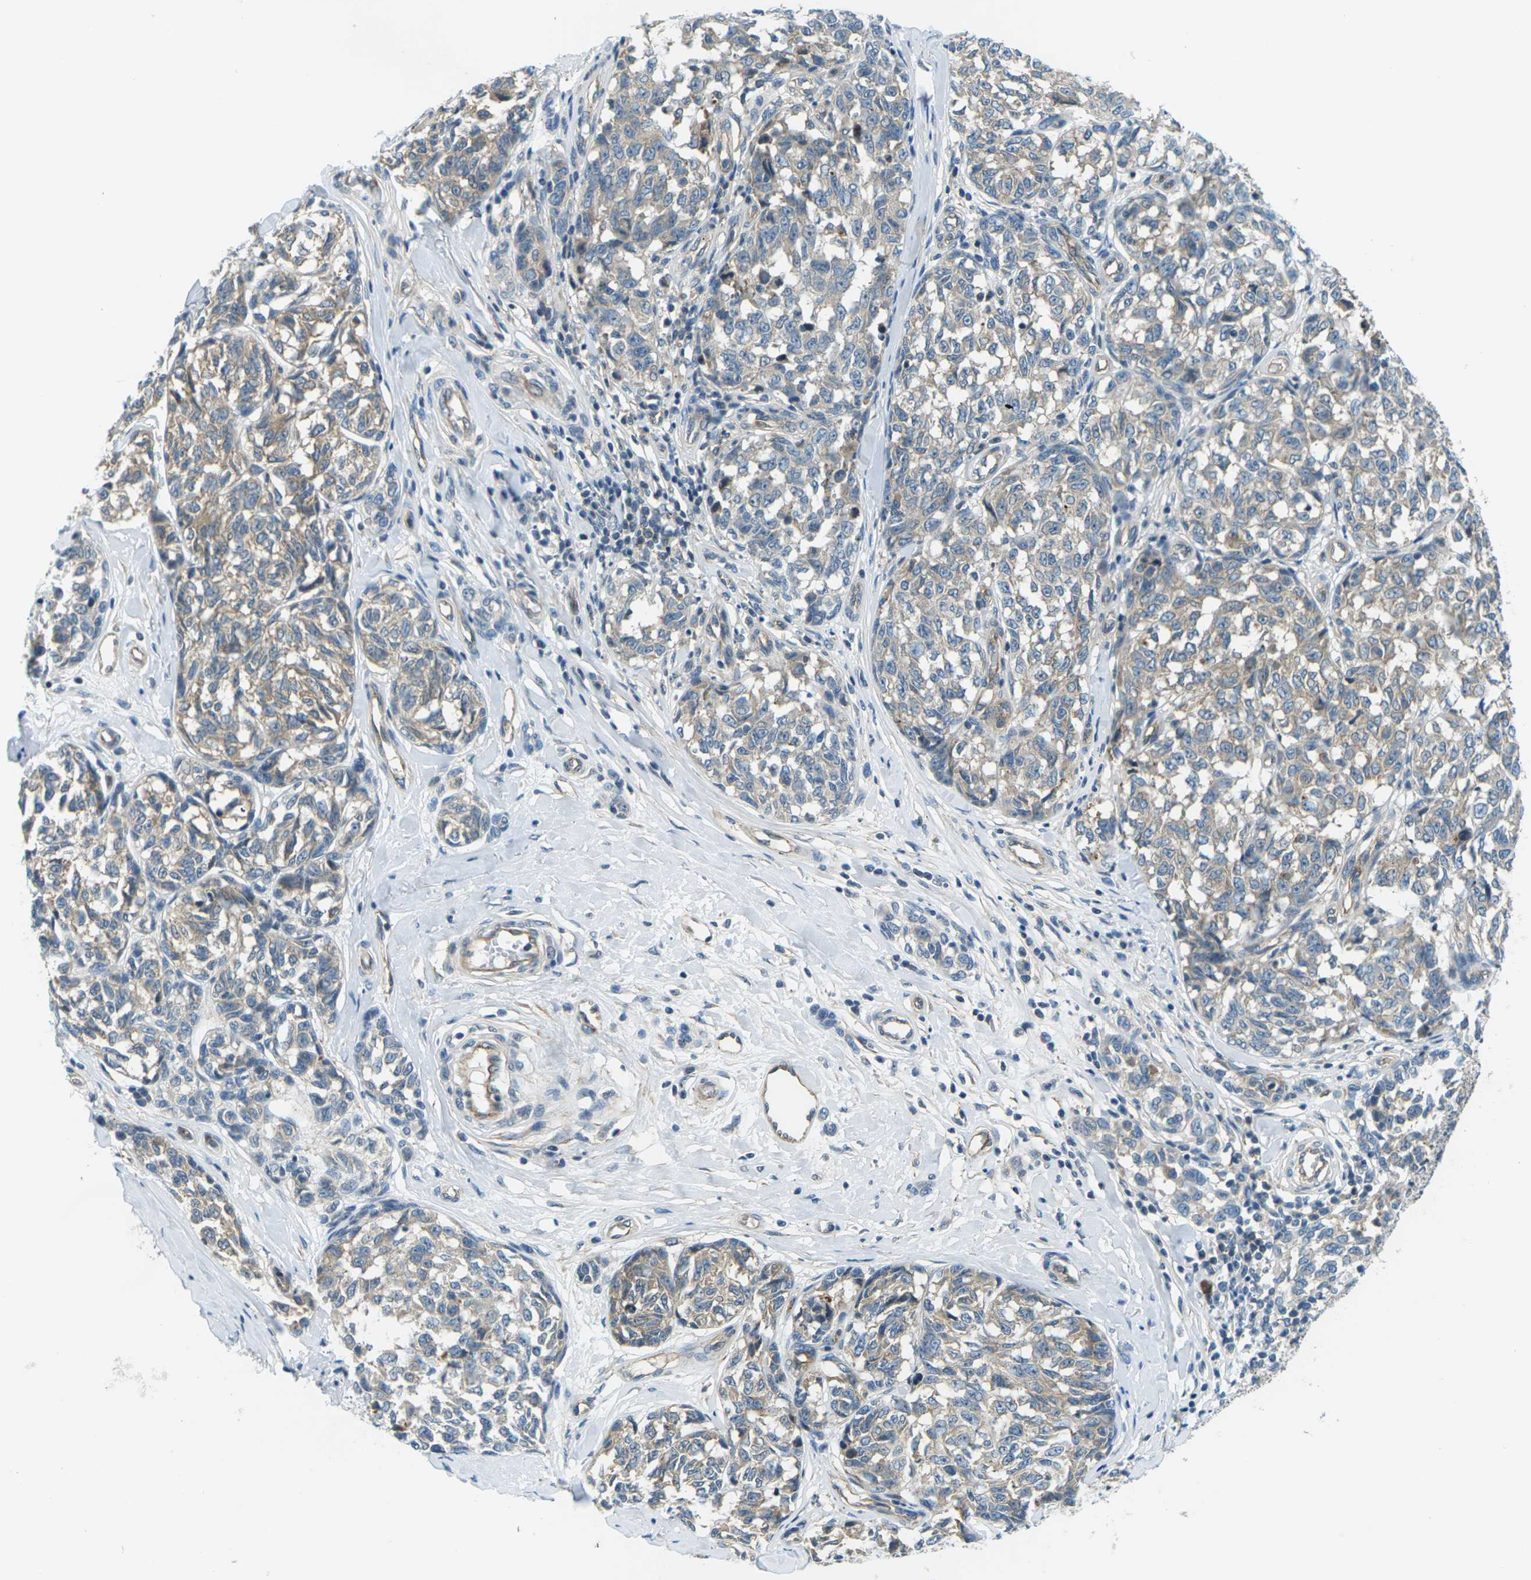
{"staining": {"intensity": "weak", "quantity": "<25%", "location": "cytoplasmic/membranous"}, "tissue": "melanoma", "cell_type": "Tumor cells", "image_type": "cancer", "snomed": [{"axis": "morphology", "description": "Malignant melanoma, NOS"}, {"axis": "topography", "description": "Skin"}], "caption": "Micrograph shows no significant protein expression in tumor cells of malignant melanoma.", "gene": "SLC13A3", "patient": {"sex": "female", "age": 64}}